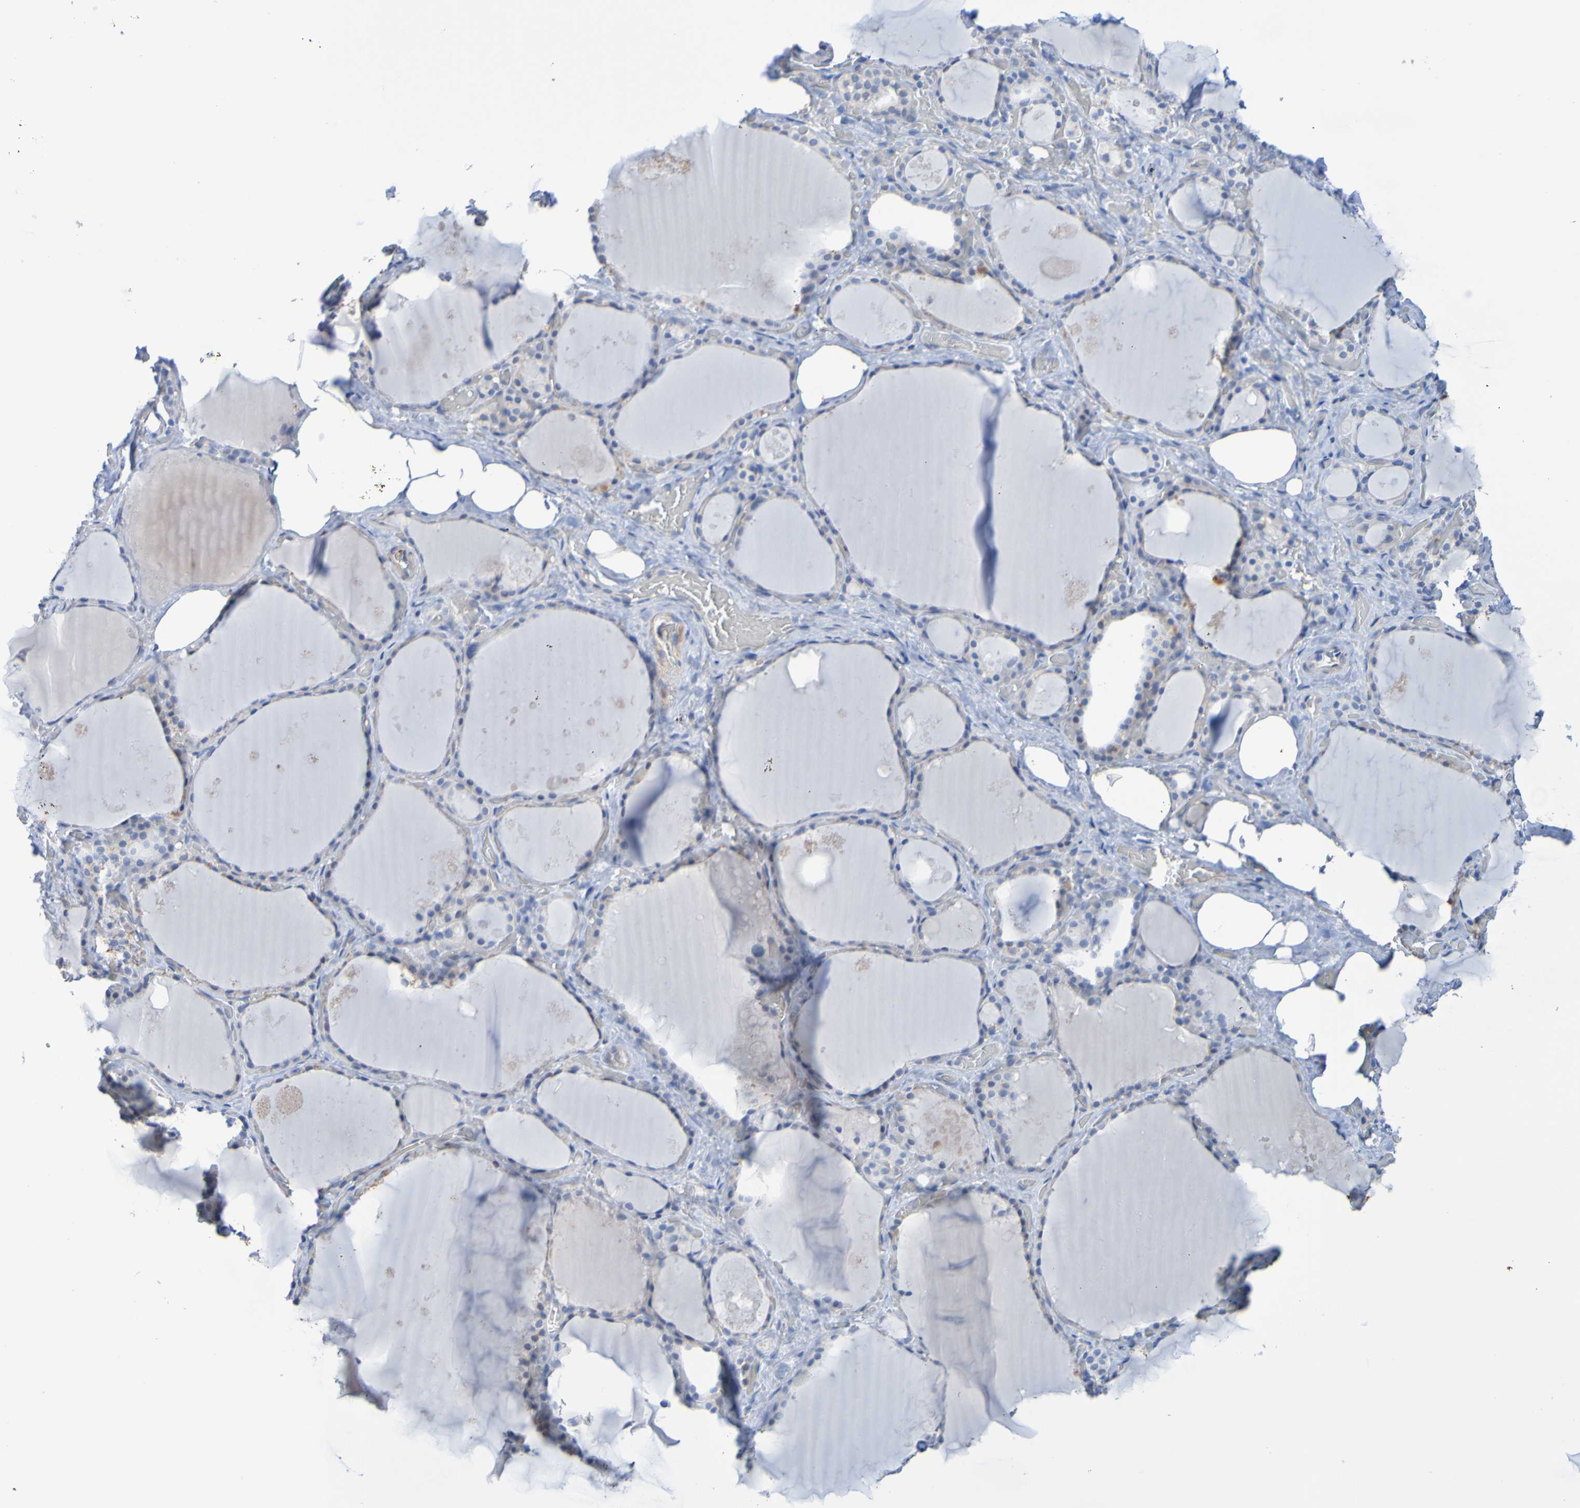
{"staining": {"intensity": "weak", "quantity": "<25%", "location": "cytoplasmic/membranous"}, "tissue": "thyroid gland", "cell_type": "Glandular cells", "image_type": "normal", "snomed": [{"axis": "morphology", "description": "Normal tissue, NOS"}, {"axis": "topography", "description": "Thyroid gland"}], "caption": "Immunohistochemistry (IHC) micrograph of unremarkable human thyroid gland stained for a protein (brown), which demonstrates no staining in glandular cells. (DAB immunohistochemistry, high magnification).", "gene": "ACMSD", "patient": {"sex": "male", "age": 61}}